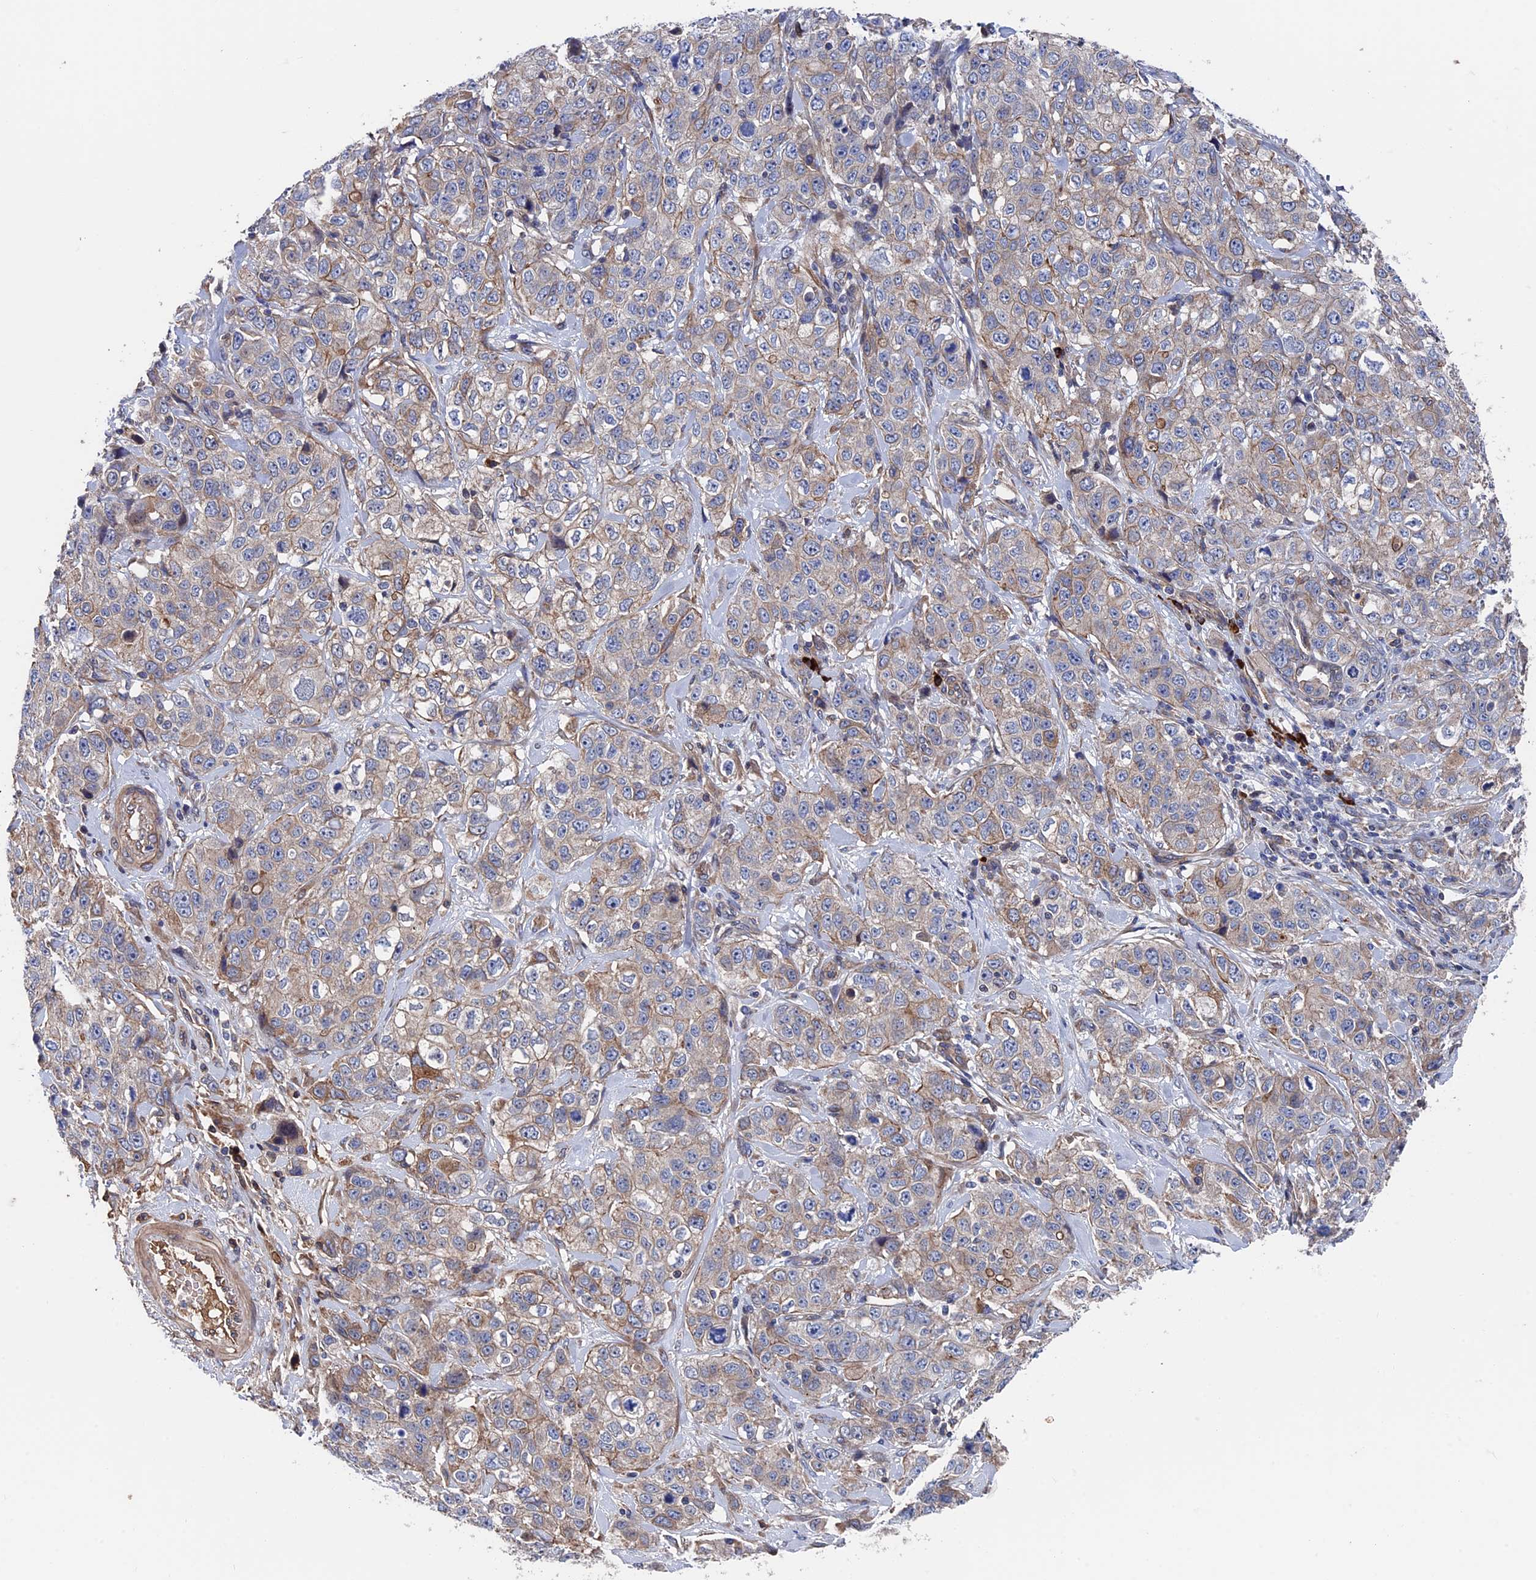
{"staining": {"intensity": "weak", "quantity": "25%-75%", "location": "cytoplasmic/membranous"}, "tissue": "stomach cancer", "cell_type": "Tumor cells", "image_type": "cancer", "snomed": [{"axis": "morphology", "description": "Adenocarcinoma, NOS"}, {"axis": "topography", "description": "Stomach"}], "caption": "Immunohistochemical staining of human stomach adenocarcinoma exhibits weak cytoplasmic/membranous protein expression in approximately 25%-75% of tumor cells.", "gene": "RPUSD1", "patient": {"sex": "male", "age": 48}}